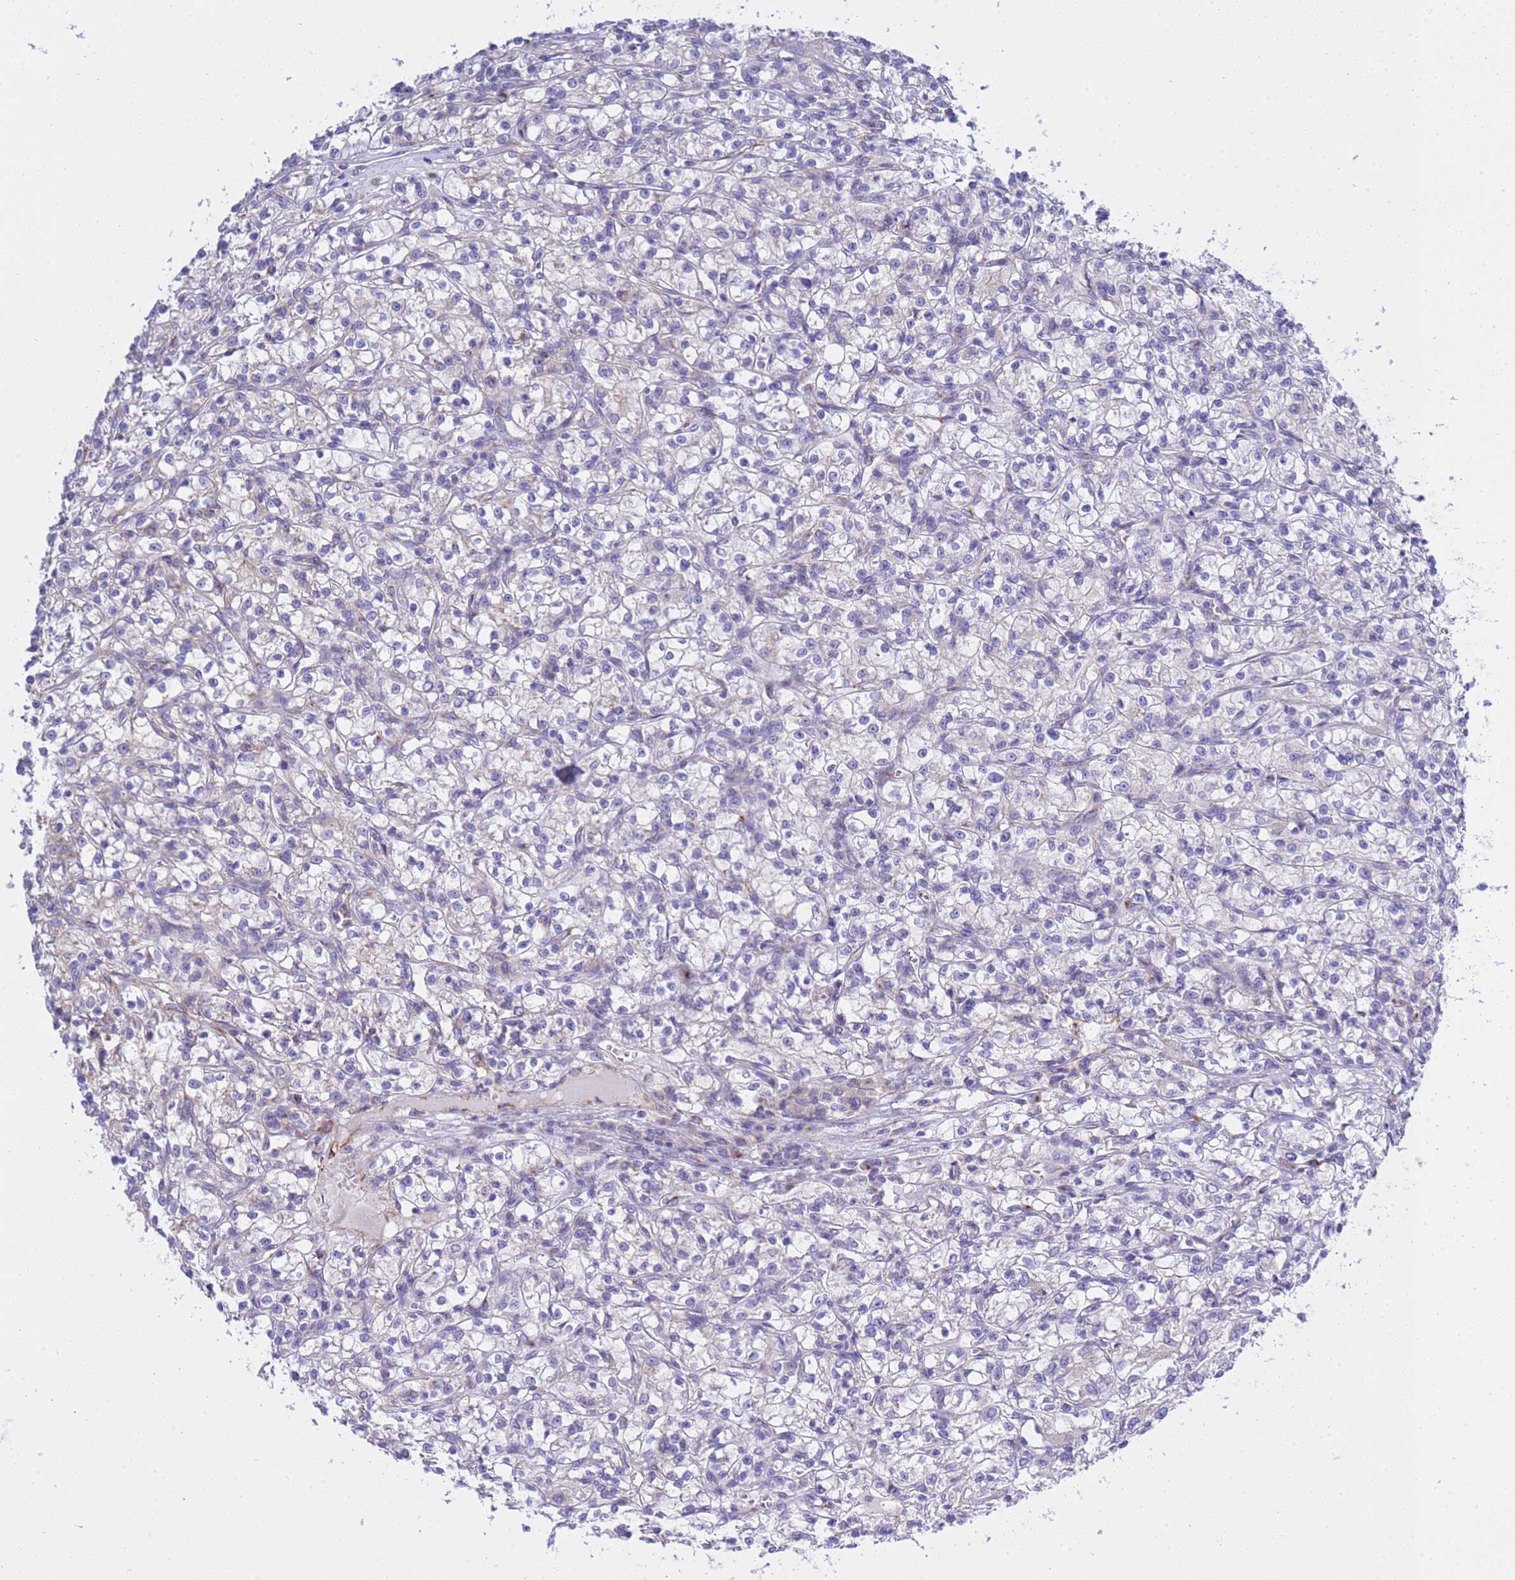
{"staining": {"intensity": "negative", "quantity": "none", "location": "none"}, "tissue": "renal cancer", "cell_type": "Tumor cells", "image_type": "cancer", "snomed": [{"axis": "morphology", "description": "Adenocarcinoma, NOS"}, {"axis": "topography", "description": "Kidney"}], "caption": "Tumor cells are negative for brown protein staining in renal cancer. (DAB immunohistochemistry, high magnification).", "gene": "ANAPC1", "patient": {"sex": "female", "age": 59}}